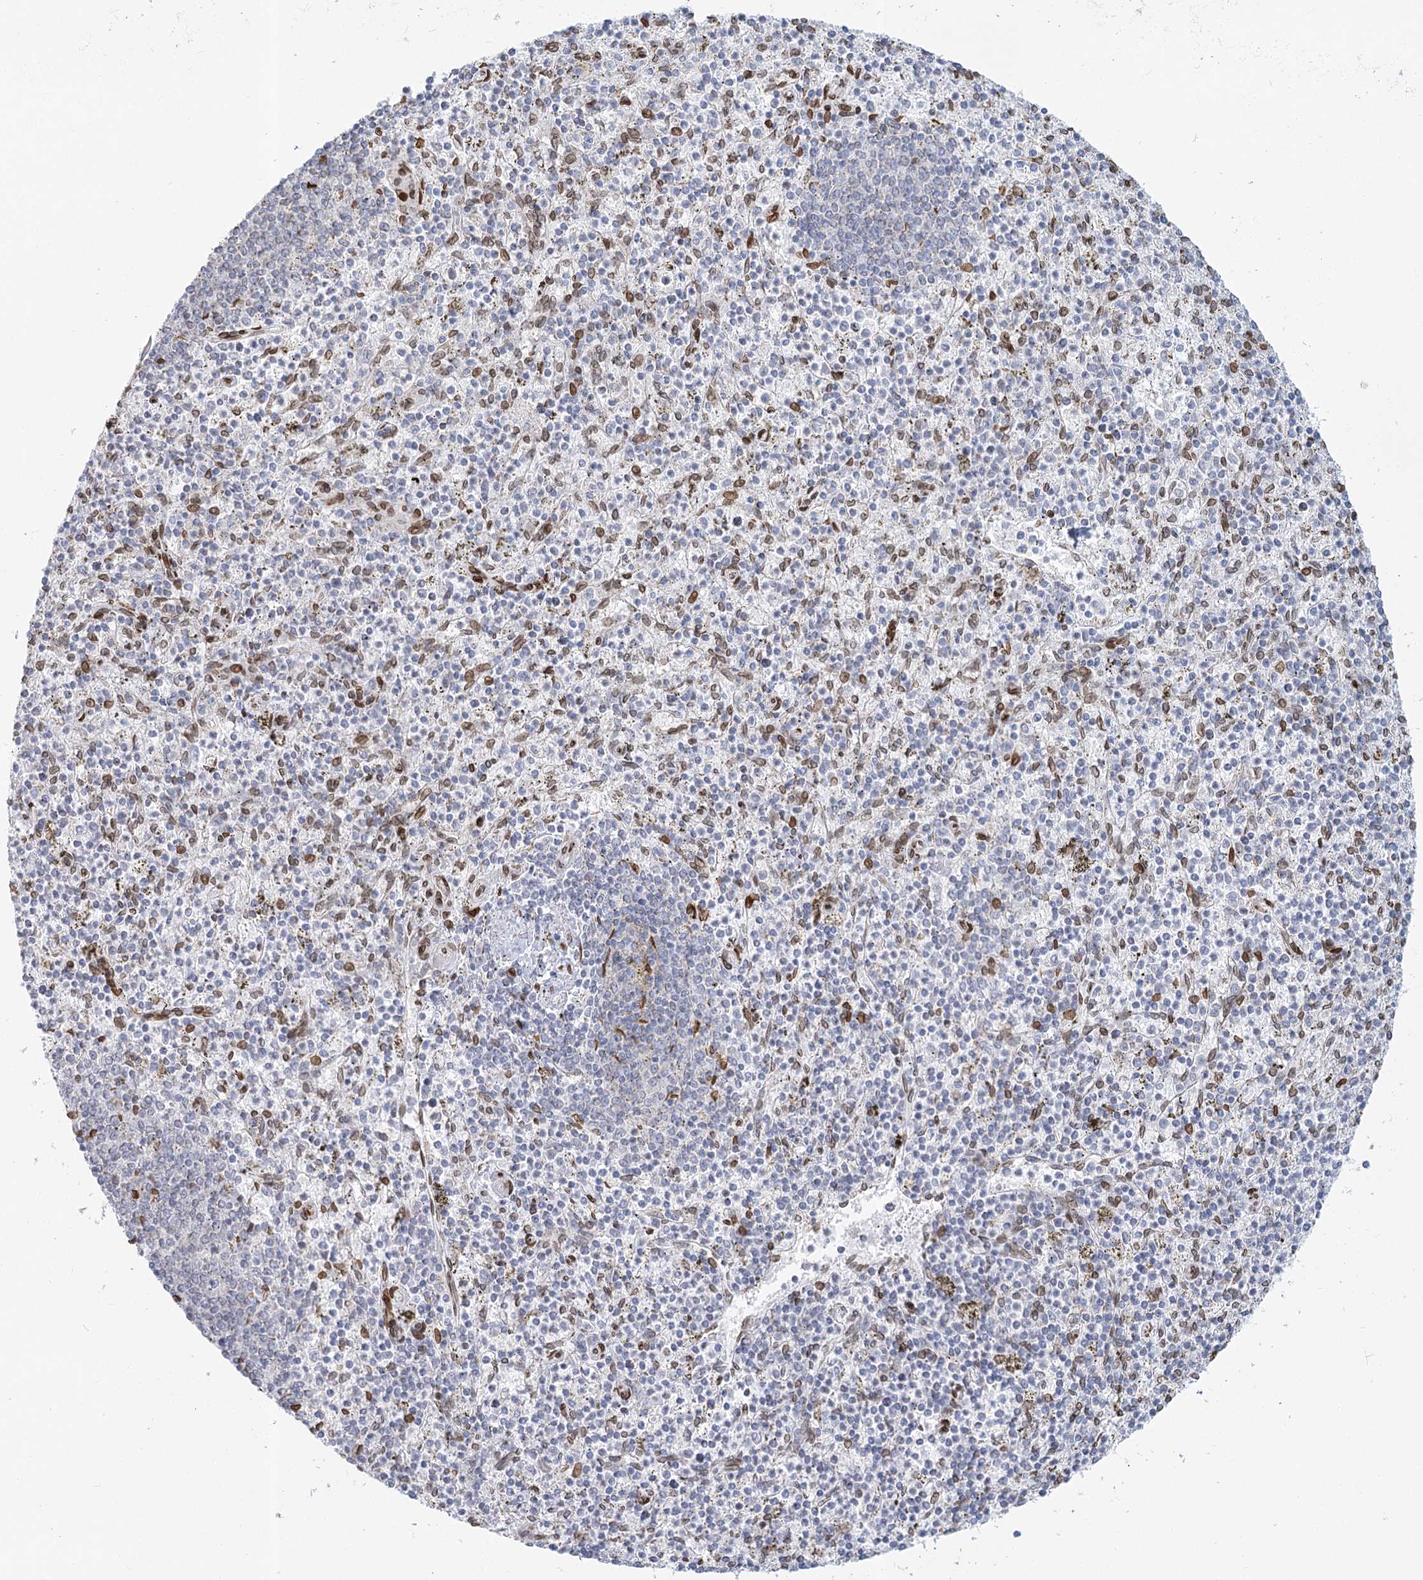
{"staining": {"intensity": "moderate", "quantity": "<25%", "location": "cytoplasmic/membranous,nuclear"}, "tissue": "spleen", "cell_type": "Cells in red pulp", "image_type": "normal", "snomed": [{"axis": "morphology", "description": "Normal tissue, NOS"}, {"axis": "topography", "description": "Spleen"}], "caption": "A low amount of moderate cytoplasmic/membranous,nuclear staining is seen in about <25% of cells in red pulp in normal spleen. Ihc stains the protein of interest in brown and the nuclei are stained blue.", "gene": "VWA5A", "patient": {"sex": "male", "age": 72}}